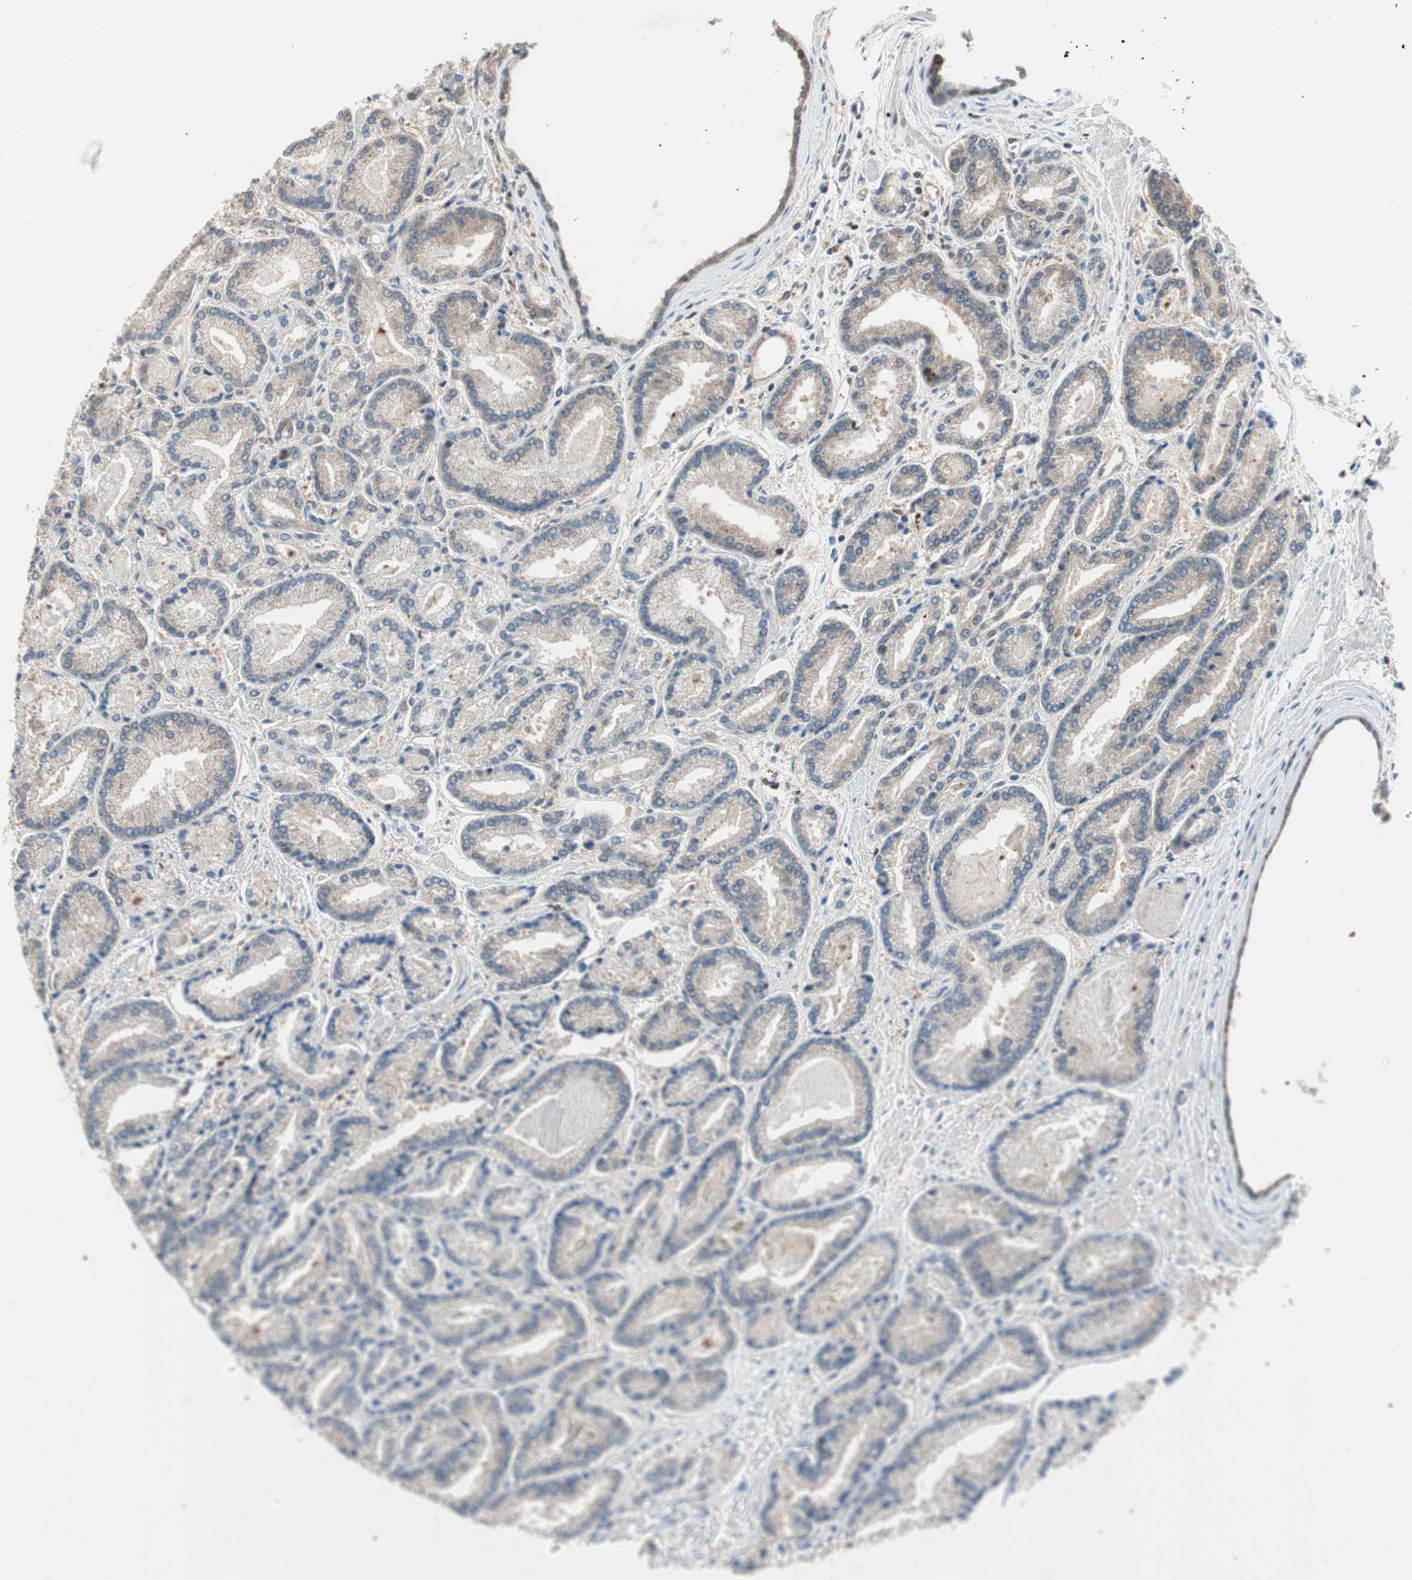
{"staining": {"intensity": "weak", "quantity": "25%-75%", "location": "cytoplasmic/membranous"}, "tissue": "prostate cancer", "cell_type": "Tumor cells", "image_type": "cancer", "snomed": [{"axis": "morphology", "description": "Adenocarcinoma, Low grade"}, {"axis": "topography", "description": "Prostate"}], "caption": "Immunohistochemical staining of adenocarcinoma (low-grade) (prostate) reveals low levels of weak cytoplasmic/membranous protein expression in approximately 25%-75% of tumor cells. Immunohistochemistry stains the protein of interest in brown and the nuclei are stained blue.", "gene": "PIK3R3", "patient": {"sex": "male", "age": 59}}